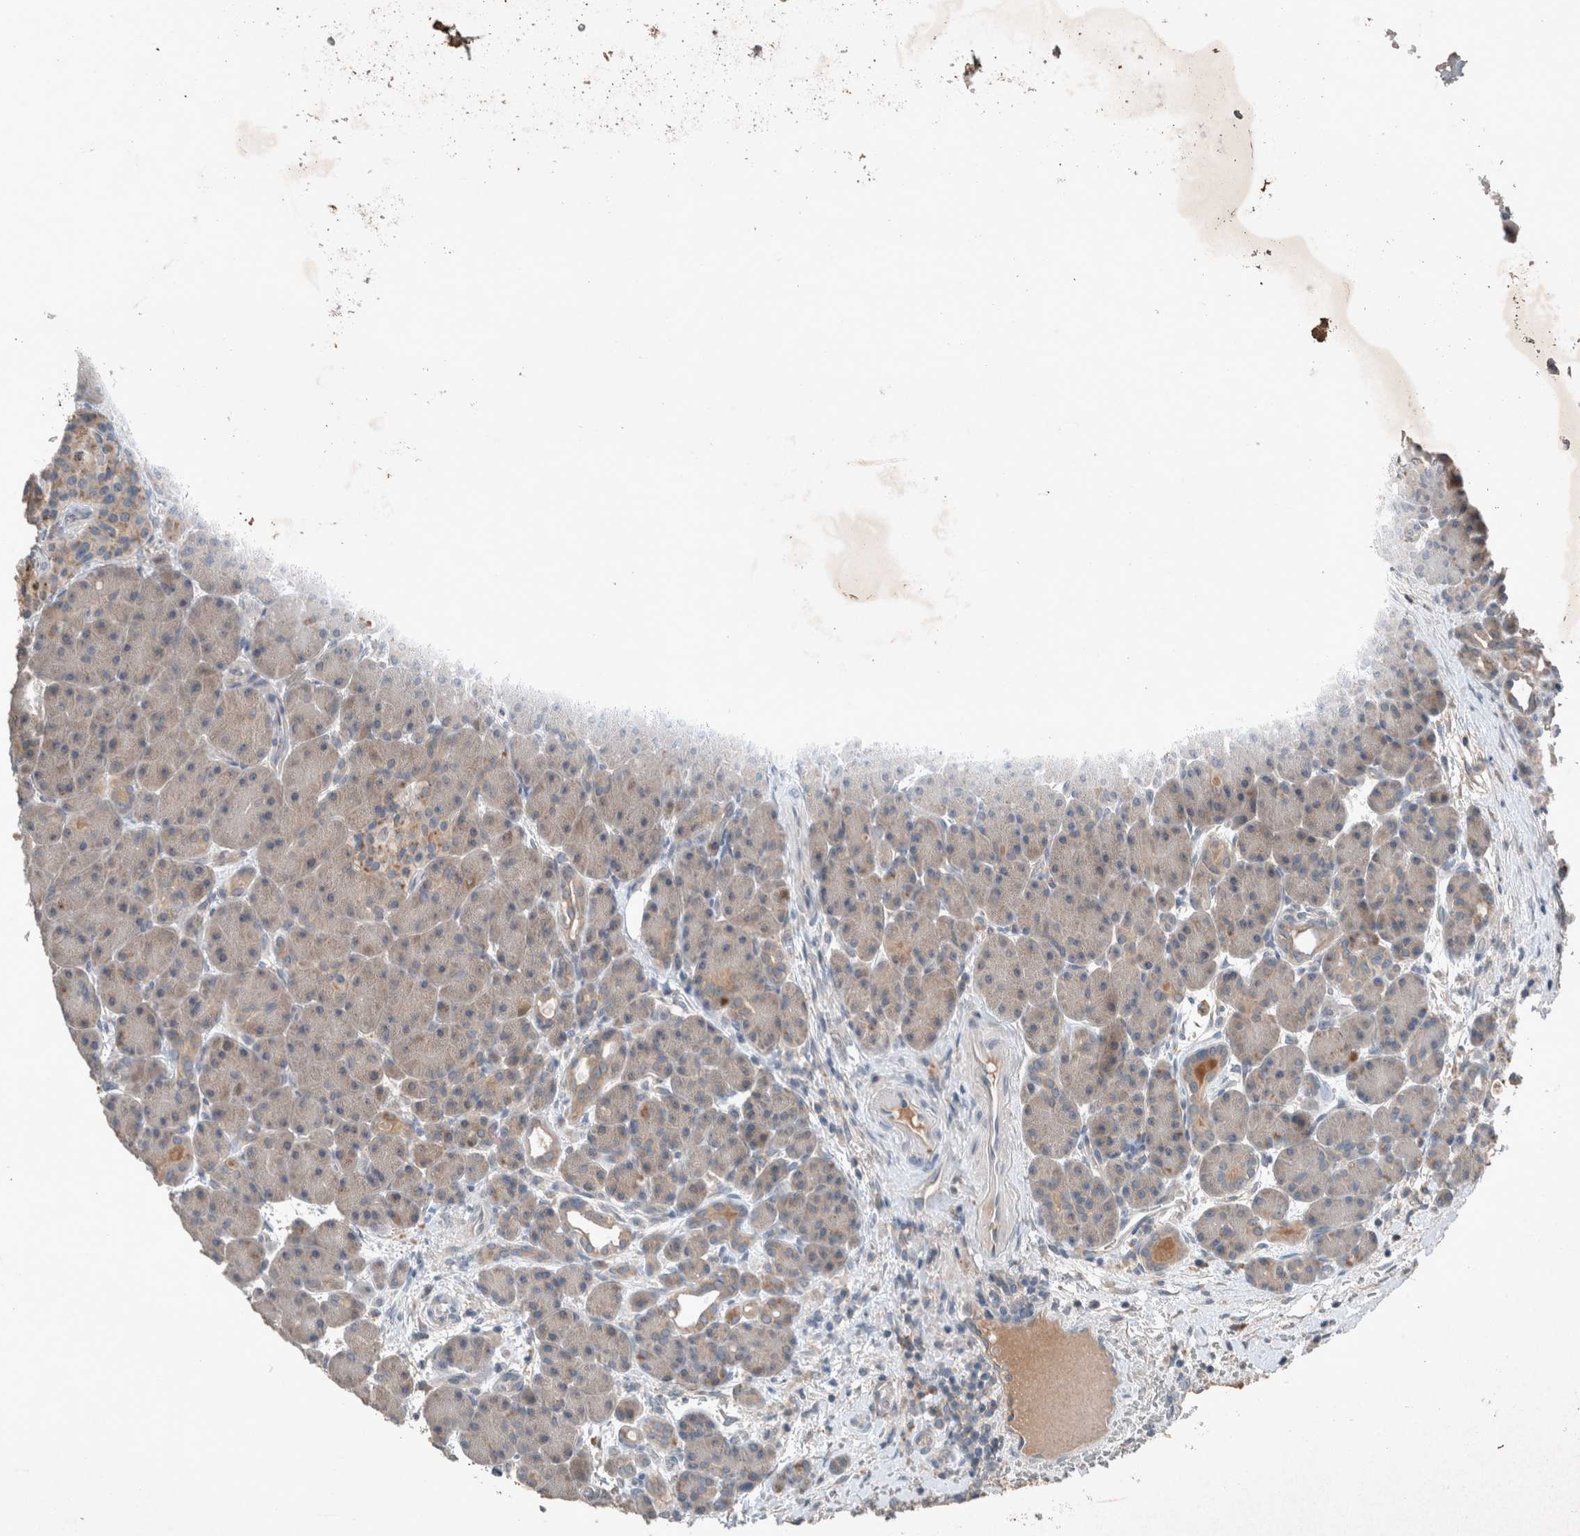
{"staining": {"intensity": "negative", "quantity": "none", "location": "none"}, "tissue": "pancreas", "cell_type": "Exocrine glandular cells", "image_type": "normal", "snomed": [{"axis": "morphology", "description": "Normal tissue, NOS"}, {"axis": "topography", "description": "Pancreas"}], "caption": "A high-resolution image shows immunohistochemistry (IHC) staining of unremarkable pancreas, which demonstrates no significant expression in exocrine glandular cells. (IHC, brightfield microscopy, high magnification).", "gene": "UGCG", "patient": {"sex": "male", "age": 63}}